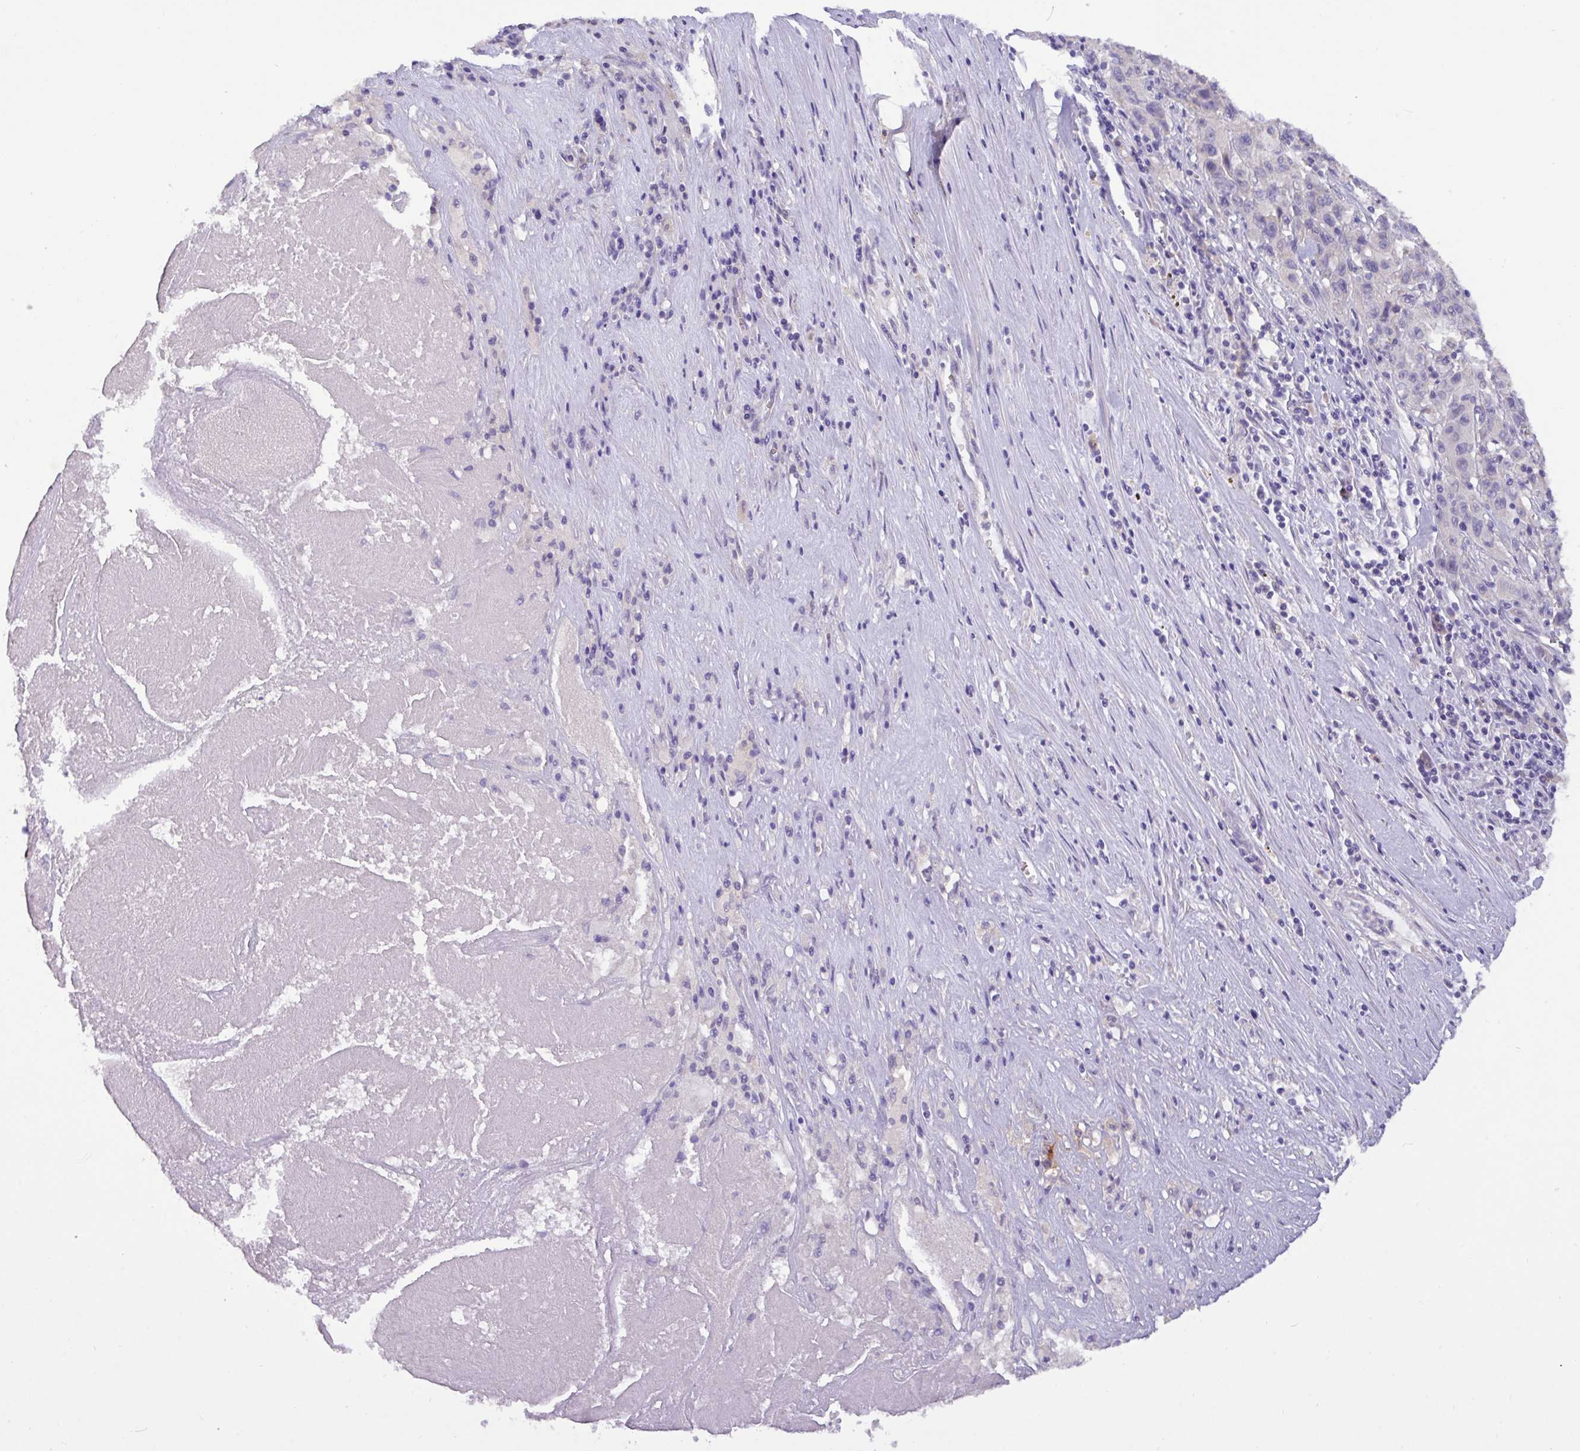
{"staining": {"intensity": "negative", "quantity": "none", "location": "none"}, "tissue": "pancreatic cancer", "cell_type": "Tumor cells", "image_type": "cancer", "snomed": [{"axis": "morphology", "description": "Adenocarcinoma, NOS"}, {"axis": "topography", "description": "Pancreas"}], "caption": "Protein analysis of adenocarcinoma (pancreatic) reveals no significant staining in tumor cells.", "gene": "PAX8", "patient": {"sex": "male", "age": 63}}